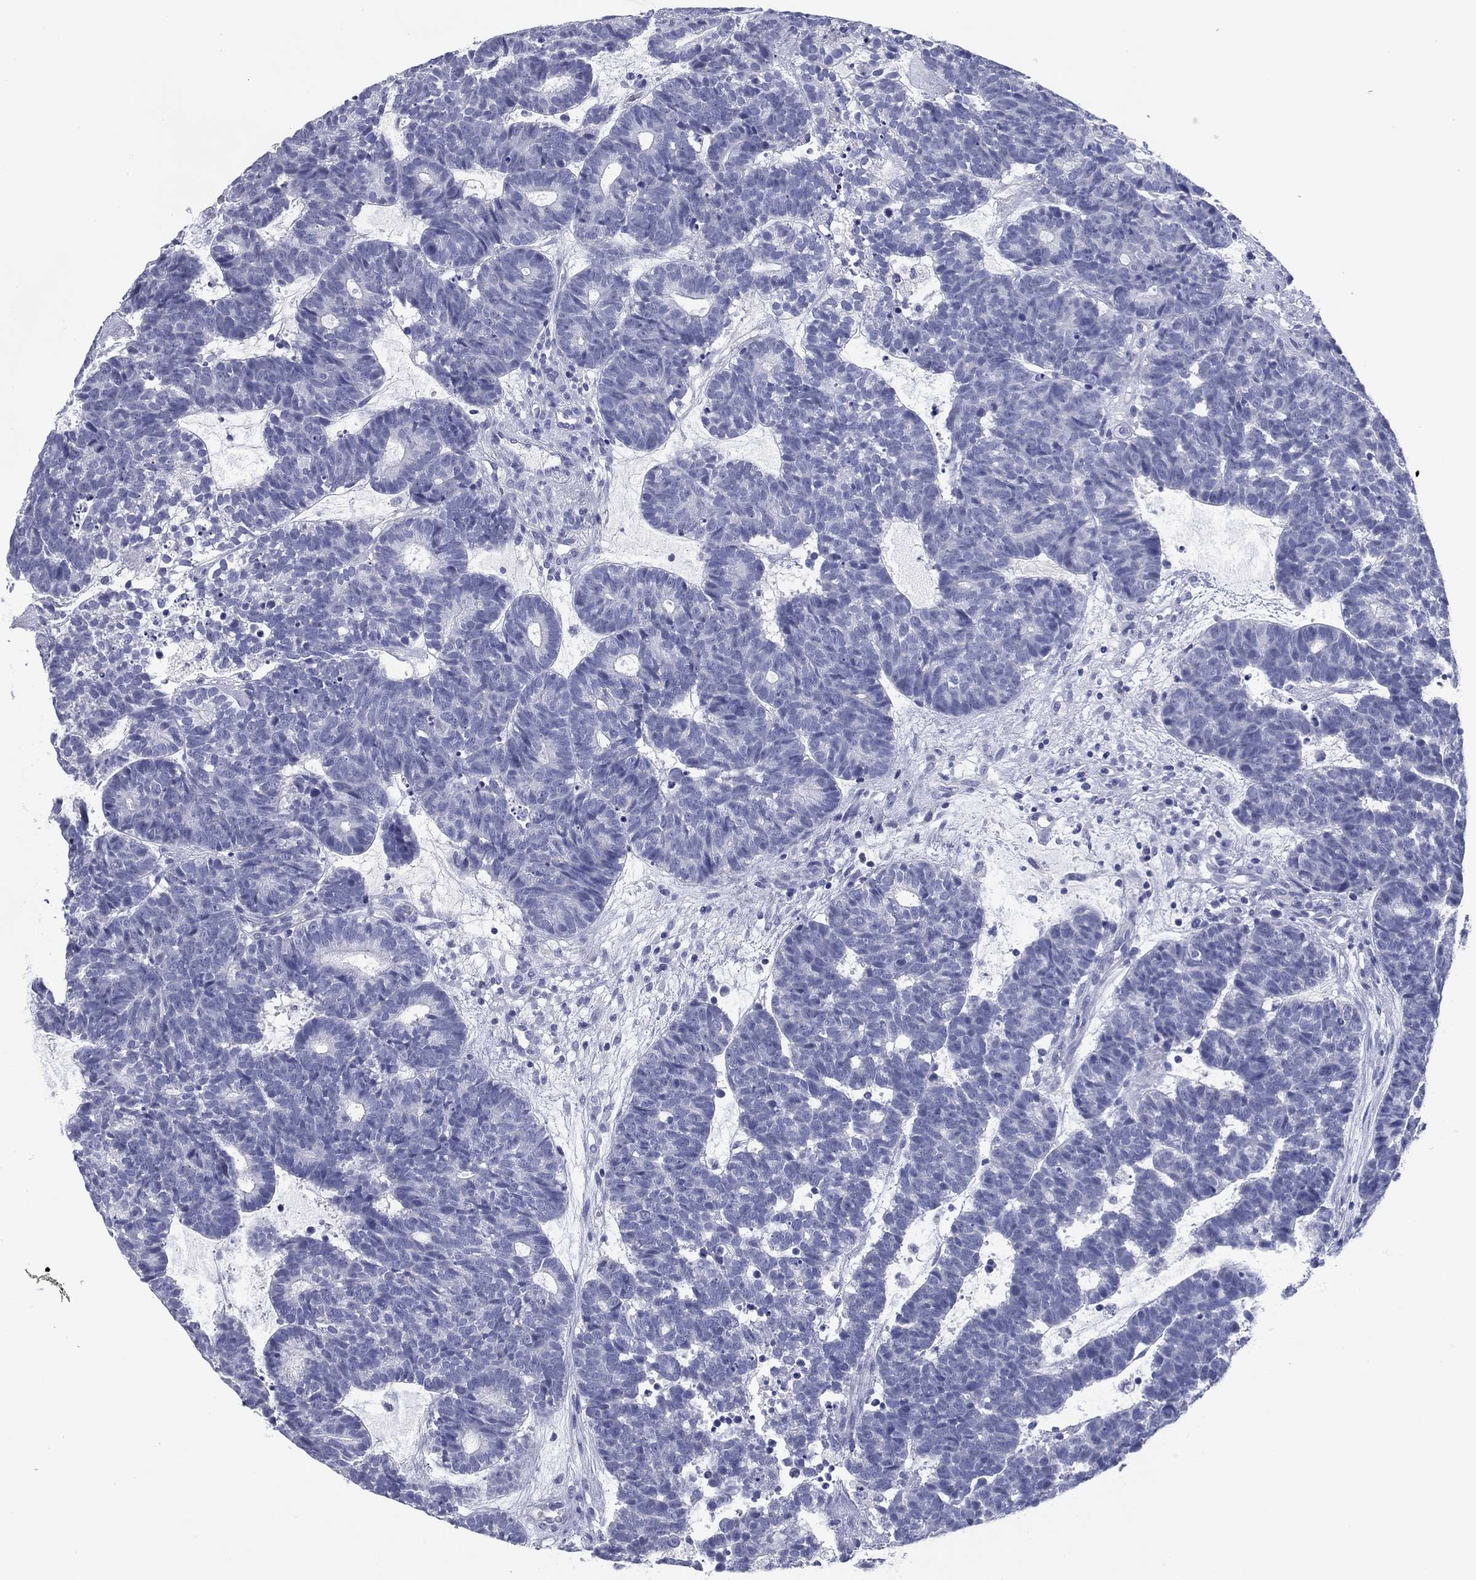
{"staining": {"intensity": "negative", "quantity": "none", "location": "none"}, "tissue": "head and neck cancer", "cell_type": "Tumor cells", "image_type": "cancer", "snomed": [{"axis": "morphology", "description": "Adenocarcinoma, NOS"}, {"axis": "topography", "description": "Head-Neck"}], "caption": "Immunohistochemistry histopathology image of neoplastic tissue: human adenocarcinoma (head and neck) stained with DAB (3,3'-diaminobenzidine) exhibits no significant protein expression in tumor cells.", "gene": "CD79B", "patient": {"sex": "female", "age": 81}}